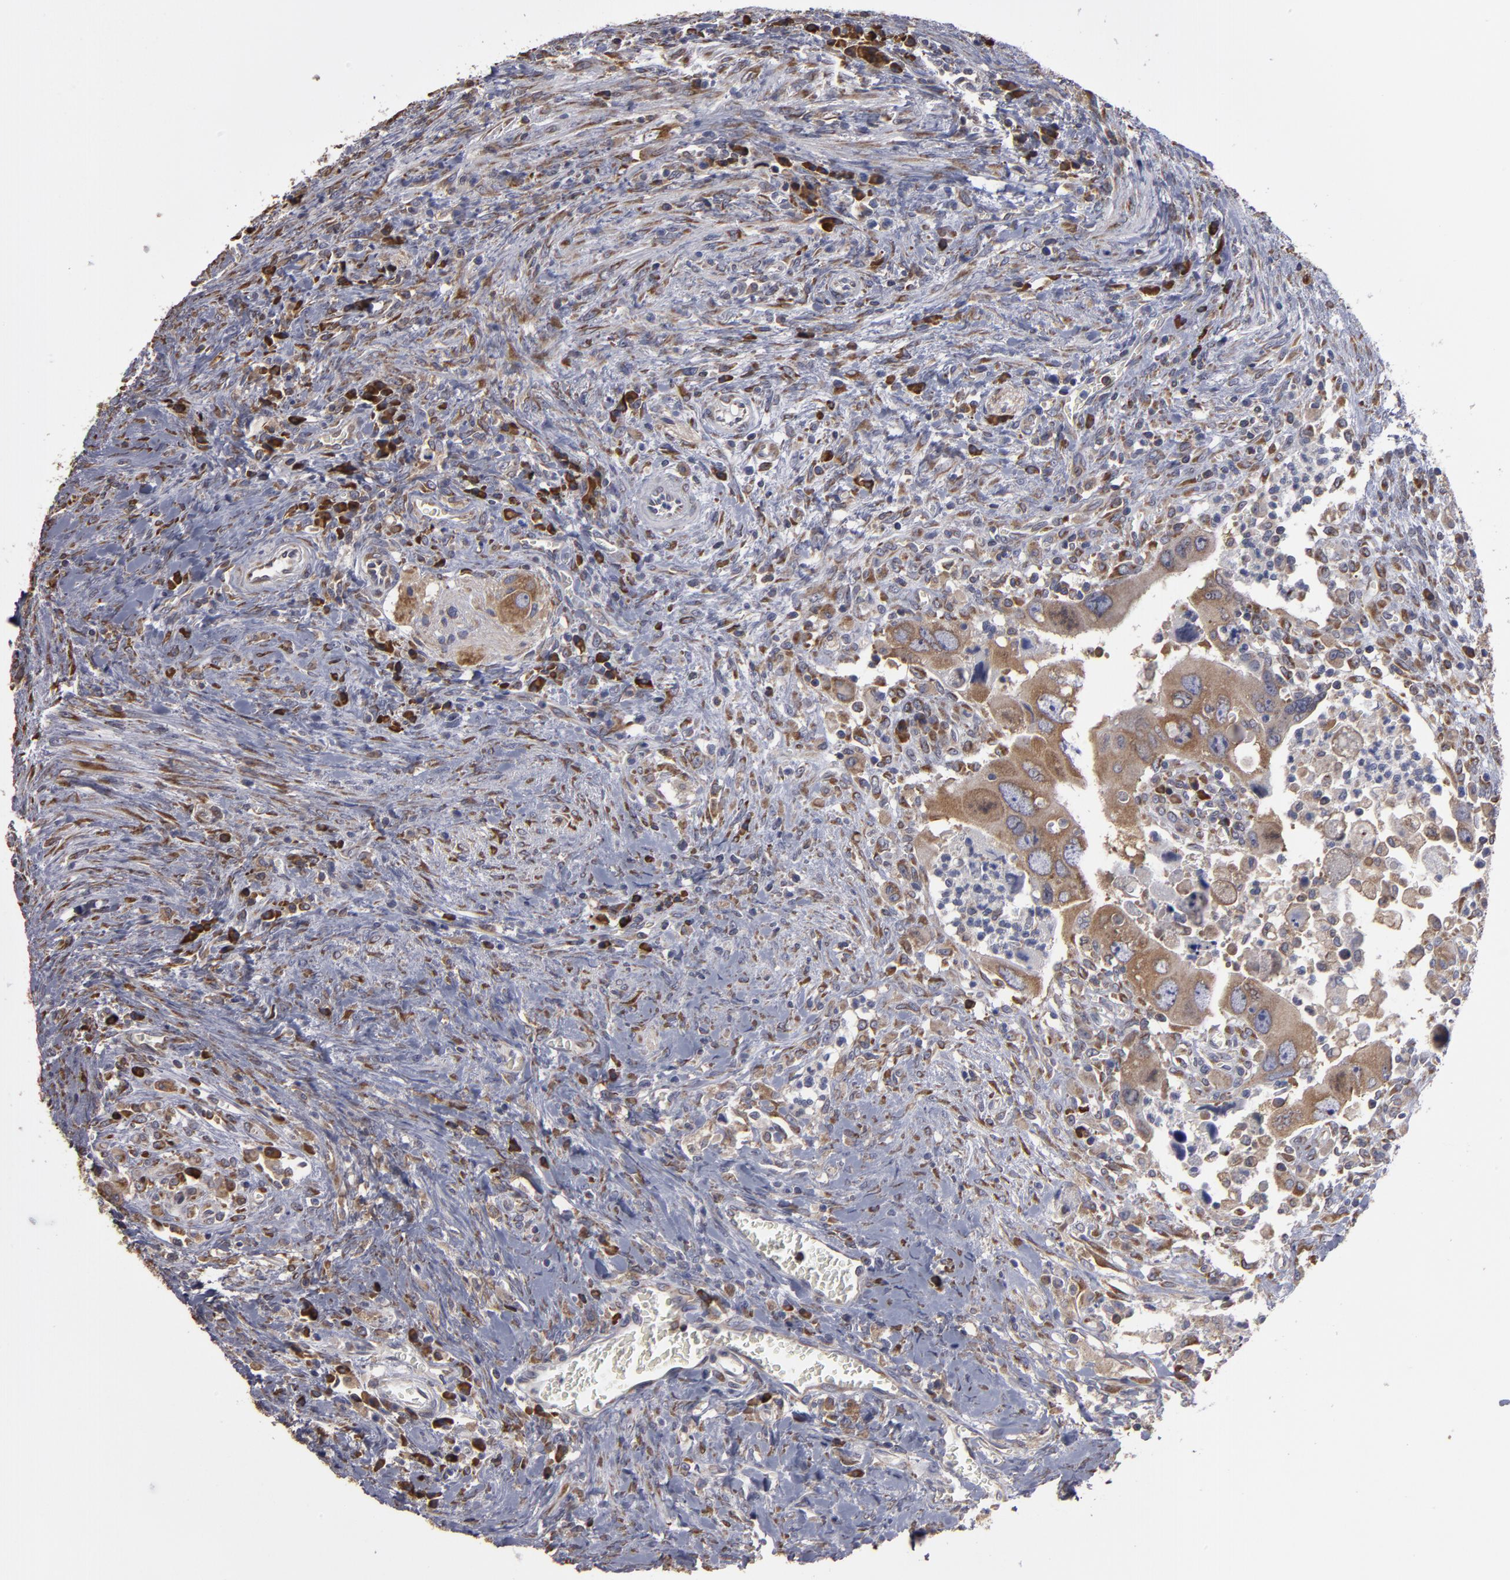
{"staining": {"intensity": "moderate", "quantity": ">75%", "location": "cytoplasmic/membranous"}, "tissue": "colorectal cancer", "cell_type": "Tumor cells", "image_type": "cancer", "snomed": [{"axis": "morphology", "description": "Adenocarcinoma, NOS"}, {"axis": "topography", "description": "Rectum"}], "caption": "About >75% of tumor cells in human adenocarcinoma (colorectal) demonstrate moderate cytoplasmic/membranous protein expression as visualized by brown immunohistochemical staining.", "gene": "SND1", "patient": {"sex": "male", "age": 70}}